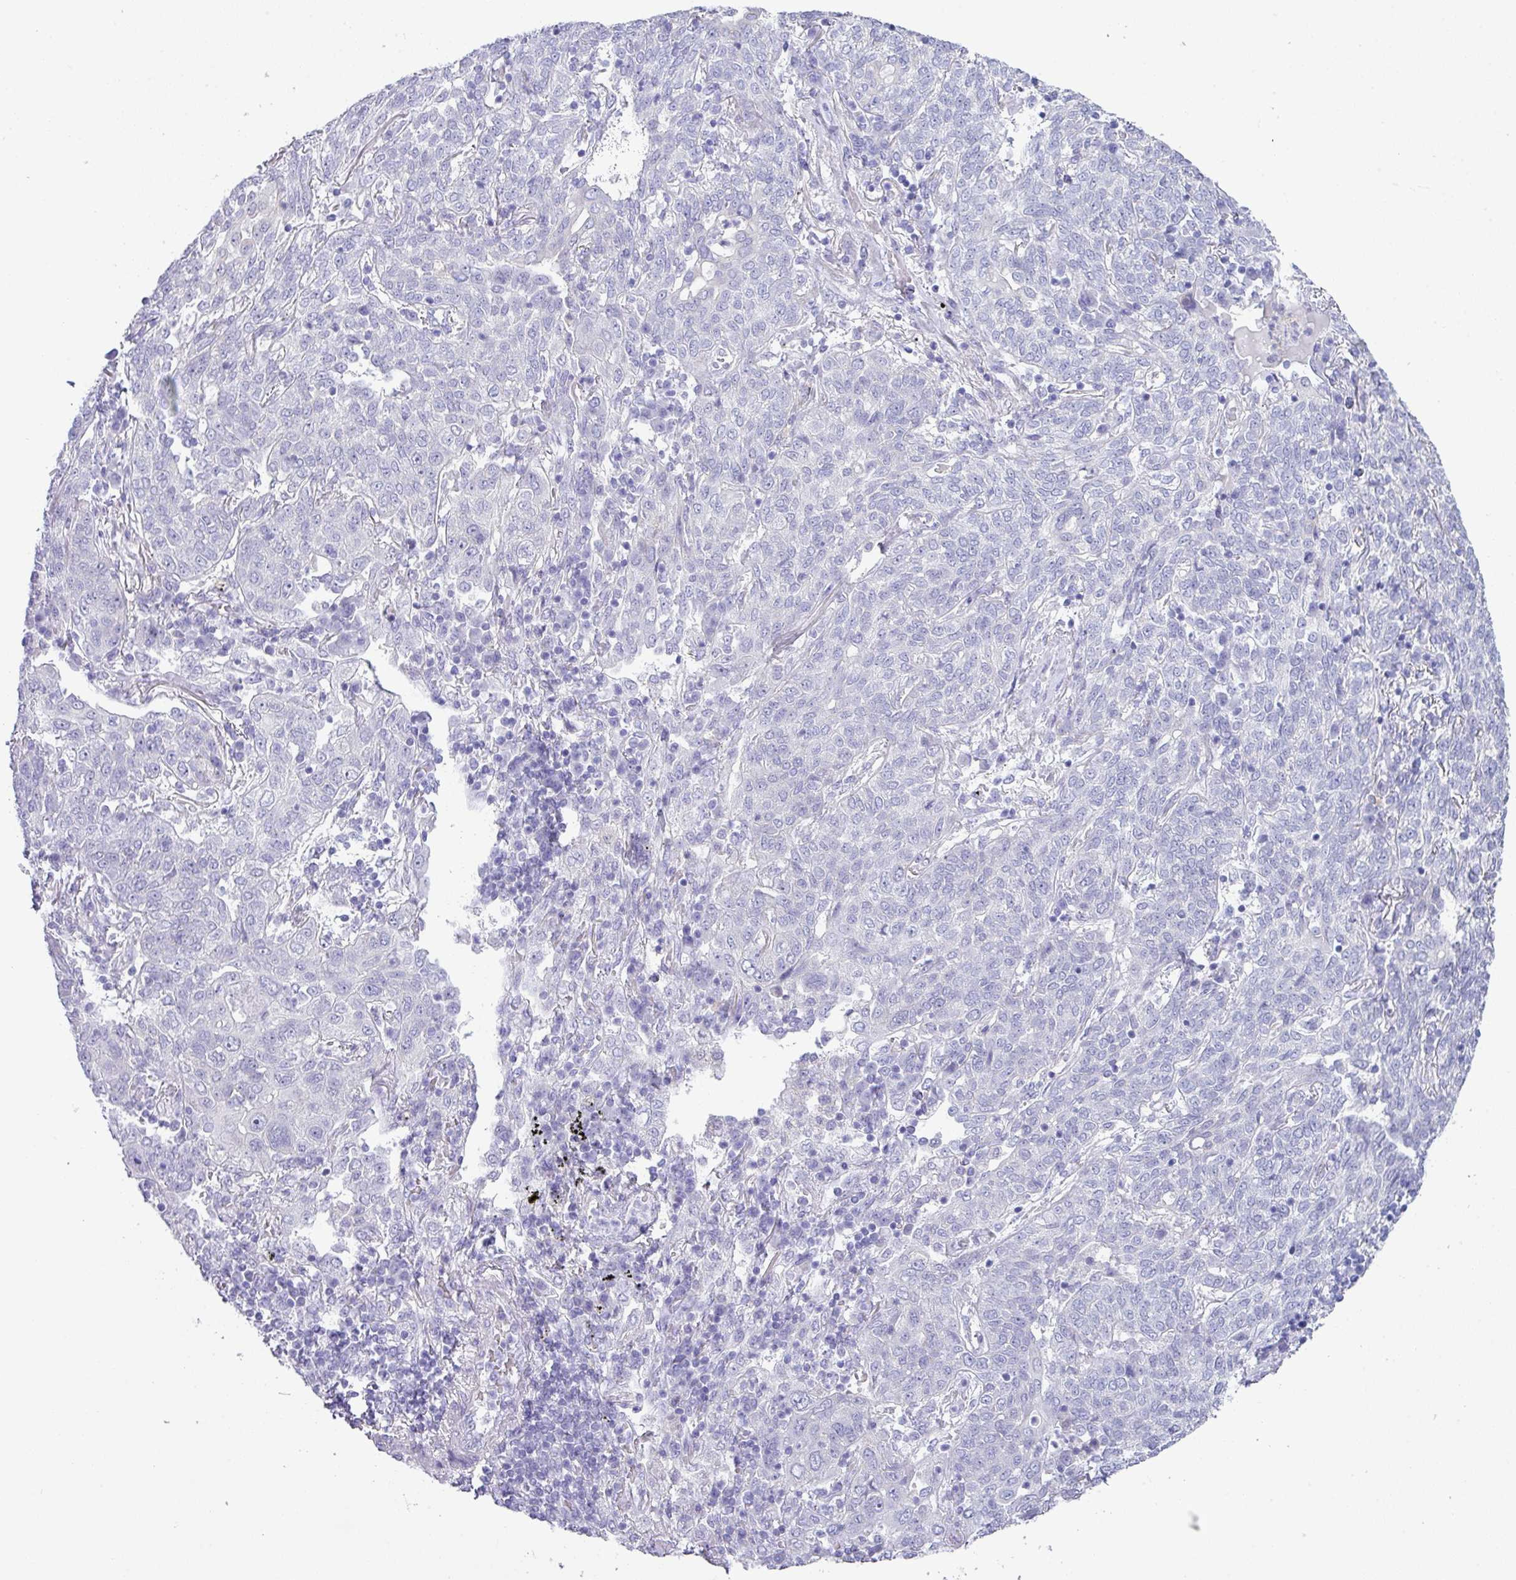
{"staining": {"intensity": "negative", "quantity": "none", "location": "none"}, "tissue": "lung cancer", "cell_type": "Tumor cells", "image_type": "cancer", "snomed": [{"axis": "morphology", "description": "Squamous cell carcinoma, NOS"}, {"axis": "topography", "description": "Lung"}], "caption": "A micrograph of human lung cancer (squamous cell carcinoma) is negative for staining in tumor cells.", "gene": "ABCC5", "patient": {"sex": "female", "age": 70}}